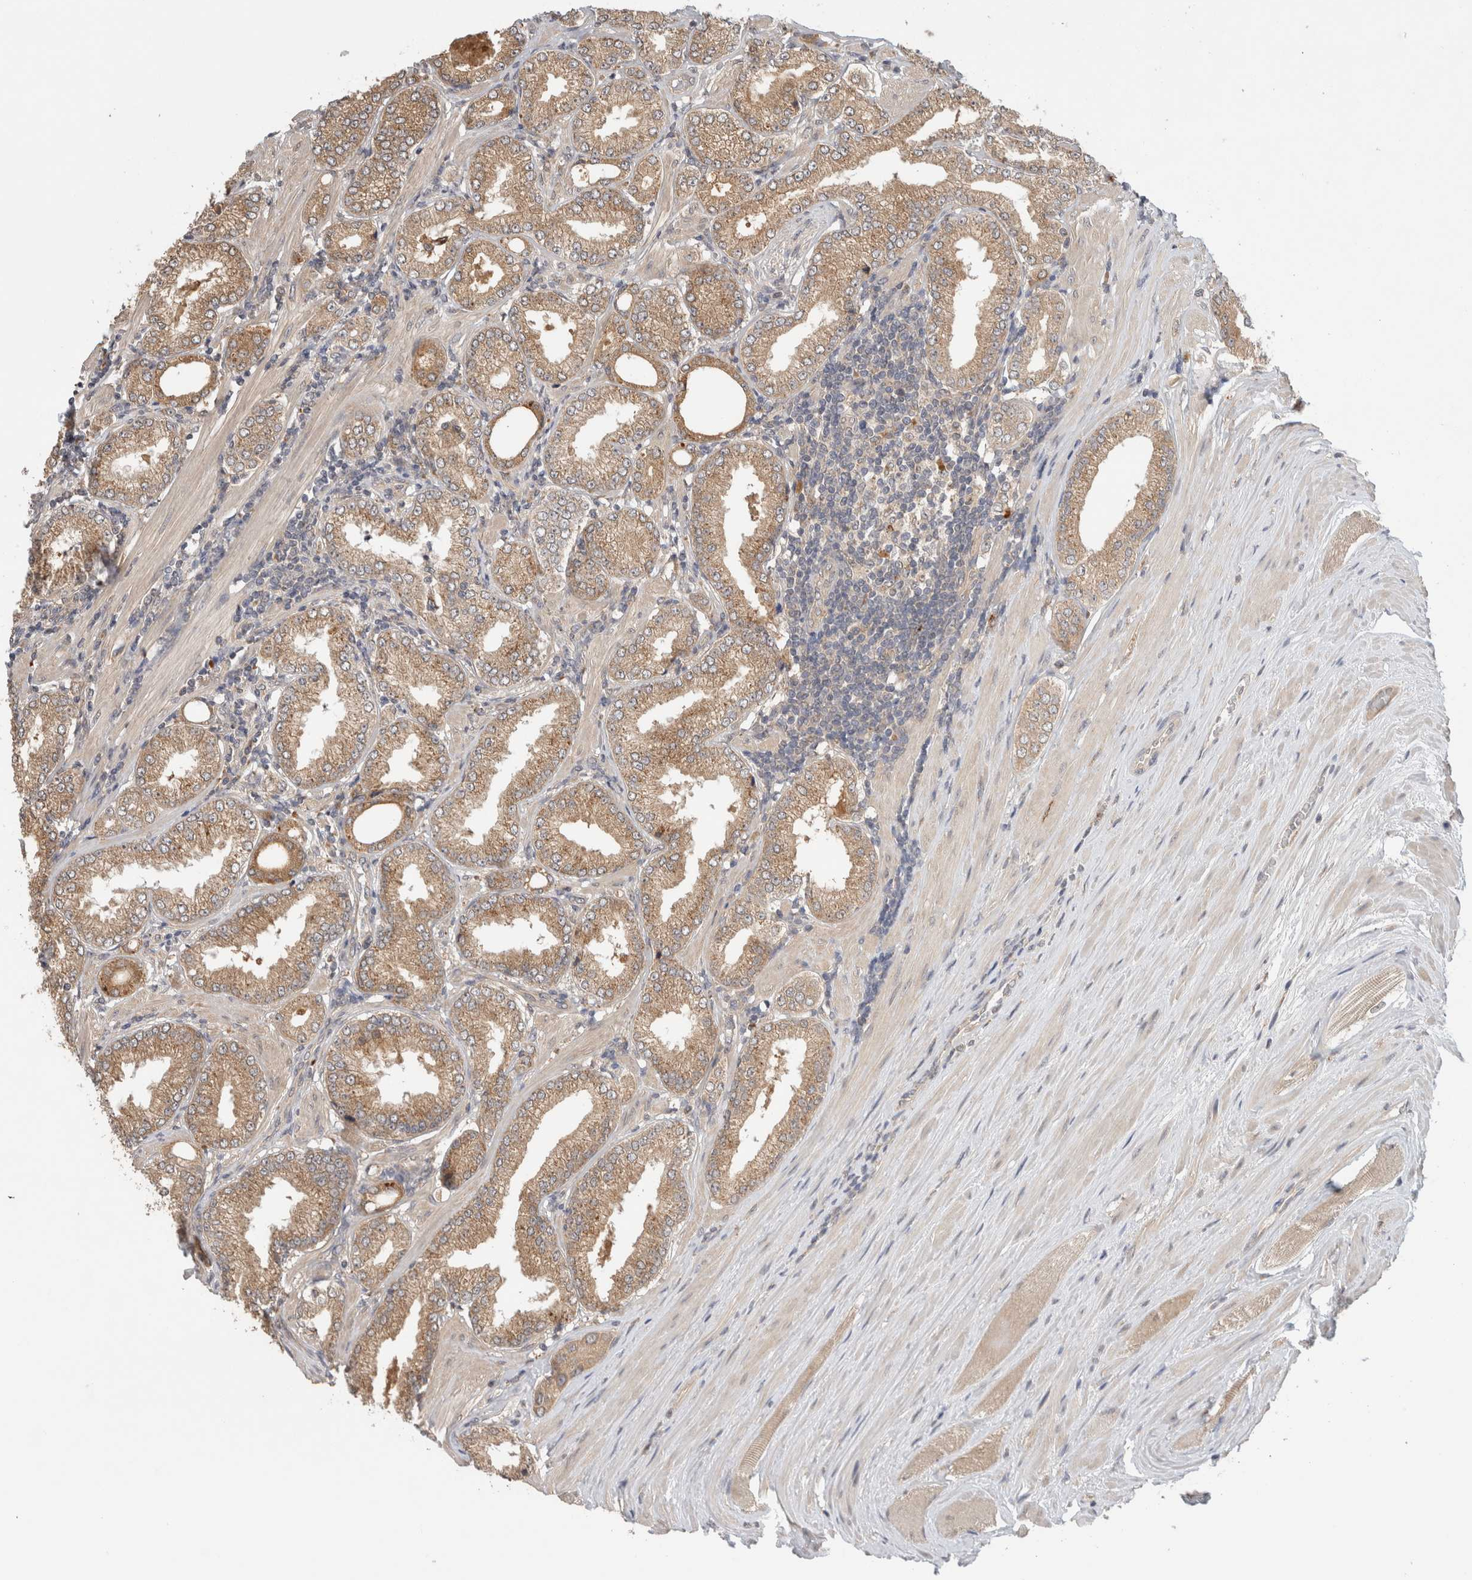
{"staining": {"intensity": "moderate", "quantity": ">75%", "location": "cytoplasmic/membranous"}, "tissue": "prostate cancer", "cell_type": "Tumor cells", "image_type": "cancer", "snomed": [{"axis": "morphology", "description": "Adenocarcinoma, Low grade"}, {"axis": "topography", "description": "Prostate"}], "caption": "Protein expression analysis of low-grade adenocarcinoma (prostate) reveals moderate cytoplasmic/membranous positivity in about >75% of tumor cells.", "gene": "SGK1", "patient": {"sex": "male", "age": 62}}